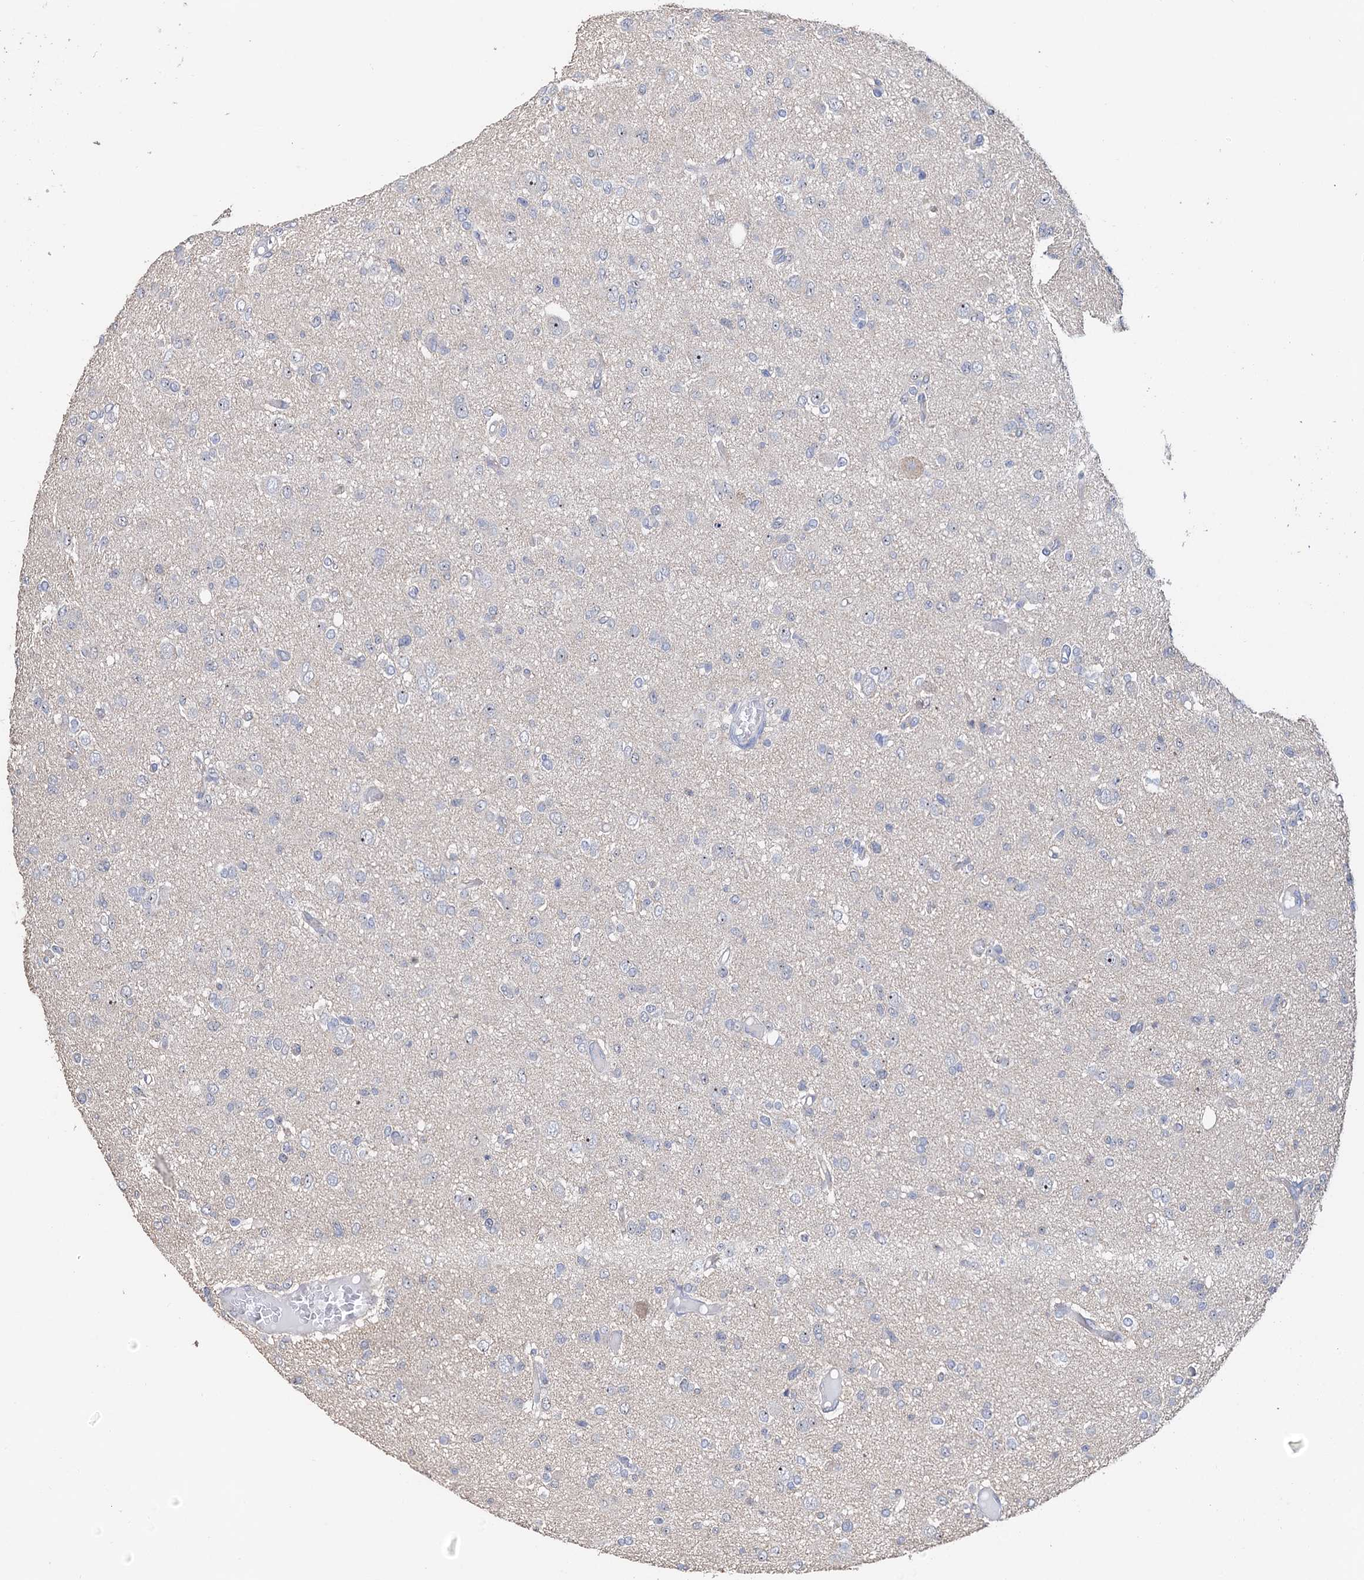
{"staining": {"intensity": "negative", "quantity": "none", "location": "none"}, "tissue": "glioma", "cell_type": "Tumor cells", "image_type": "cancer", "snomed": [{"axis": "morphology", "description": "Glioma, malignant, High grade"}, {"axis": "topography", "description": "Brain"}], "caption": "High-grade glioma (malignant) was stained to show a protein in brown. There is no significant staining in tumor cells.", "gene": "C2CD3", "patient": {"sex": "female", "age": 59}}